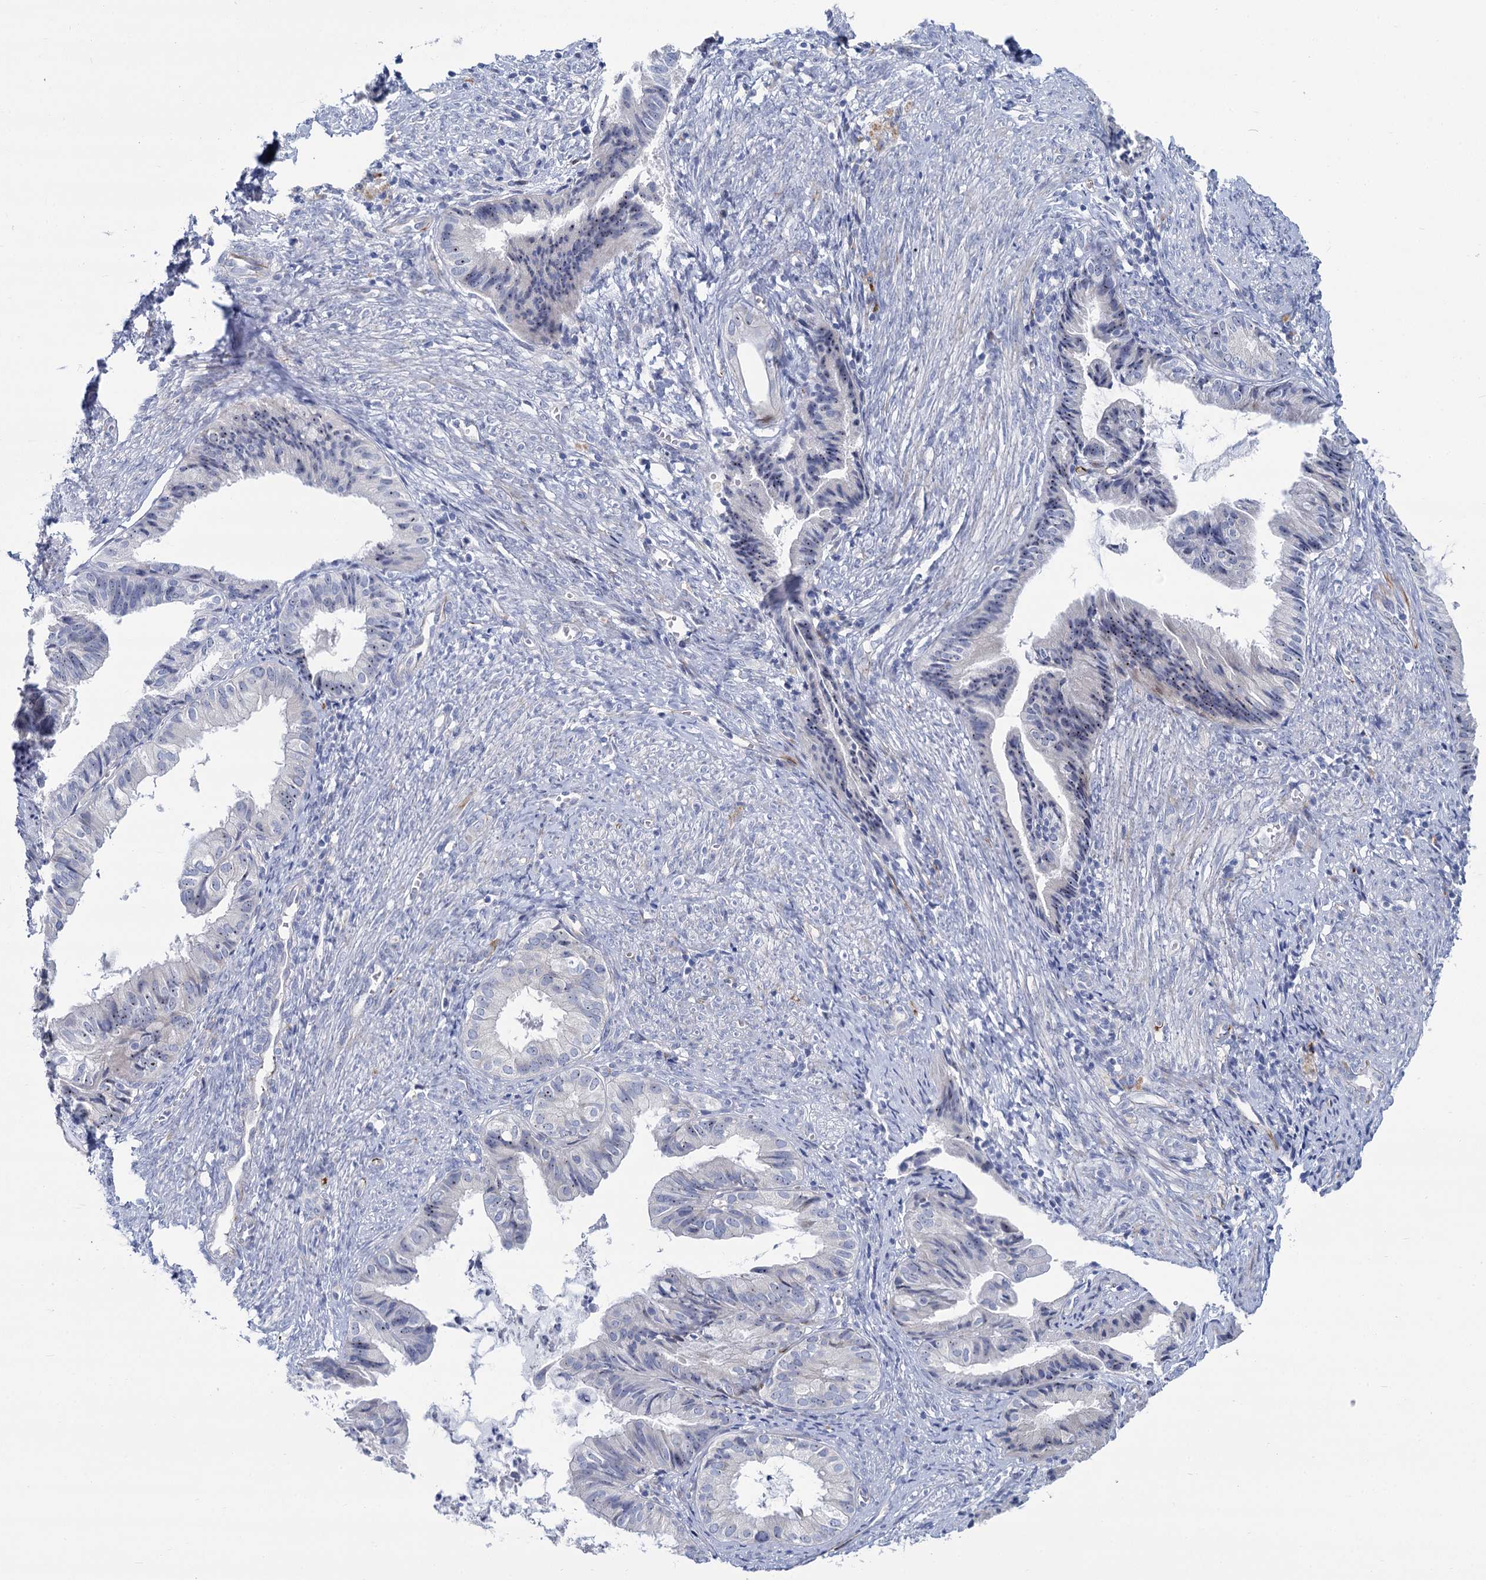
{"staining": {"intensity": "weak", "quantity": "25%-75%", "location": "nuclear"}, "tissue": "endometrial cancer", "cell_type": "Tumor cells", "image_type": "cancer", "snomed": [{"axis": "morphology", "description": "Adenocarcinoma, NOS"}, {"axis": "topography", "description": "Endometrium"}], "caption": "Protein staining reveals weak nuclear positivity in approximately 25%-75% of tumor cells in endometrial cancer. The staining was performed using DAB to visualize the protein expression in brown, while the nuclei were stained in blue with hematoxylin (Magnification: 20x).", "gene": "SH3TC2", "patient": {"sex": "female", "age": 86}}